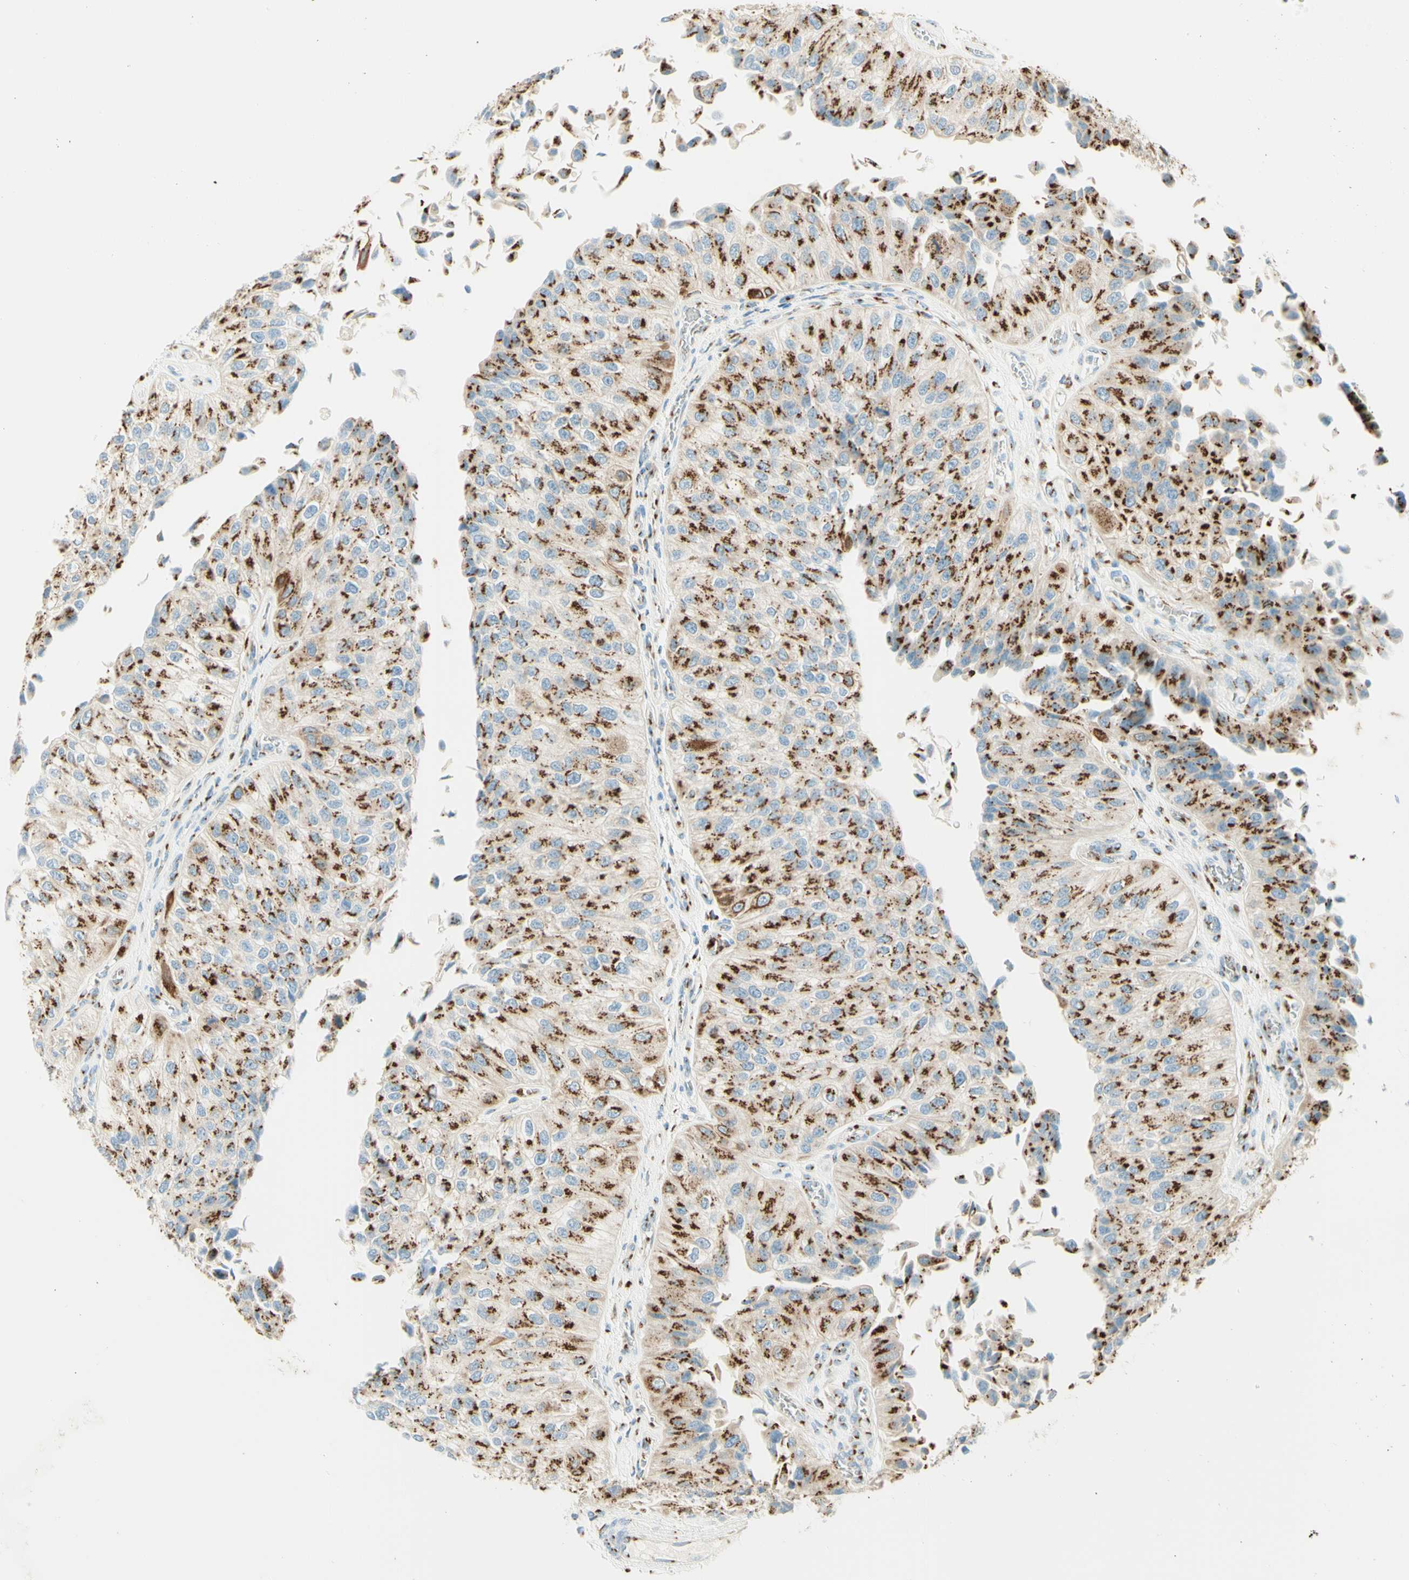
{"staining": {"intensity": "strong", "quantity": ">75%", "location": "cytoplasmic/membranous"}, "tissue": "urothelial cancer", "cell_type": "Tumor cells", "image_type": "cancer", "snomed": [{"axis": "morphology", "description": "Urothelial carcinoma, High grade"}, {"axis": "topography", "description": "Kidney"}, {"axis": "topography", "description": "Urinary bladder"}], "caption": "Immunohistochemistry micrograph of neoplastic tissue: human urothelial carcinoma (high-grade) stained using IHC exhibits high levels of strong protein expression localized specifically in the cytoplasmic/membranous of tumor cells, appearing as a cytoplasmic/membranous brown color.", "gene": "GOLGB1", "patient": {"sex": "male", "age": 77}}